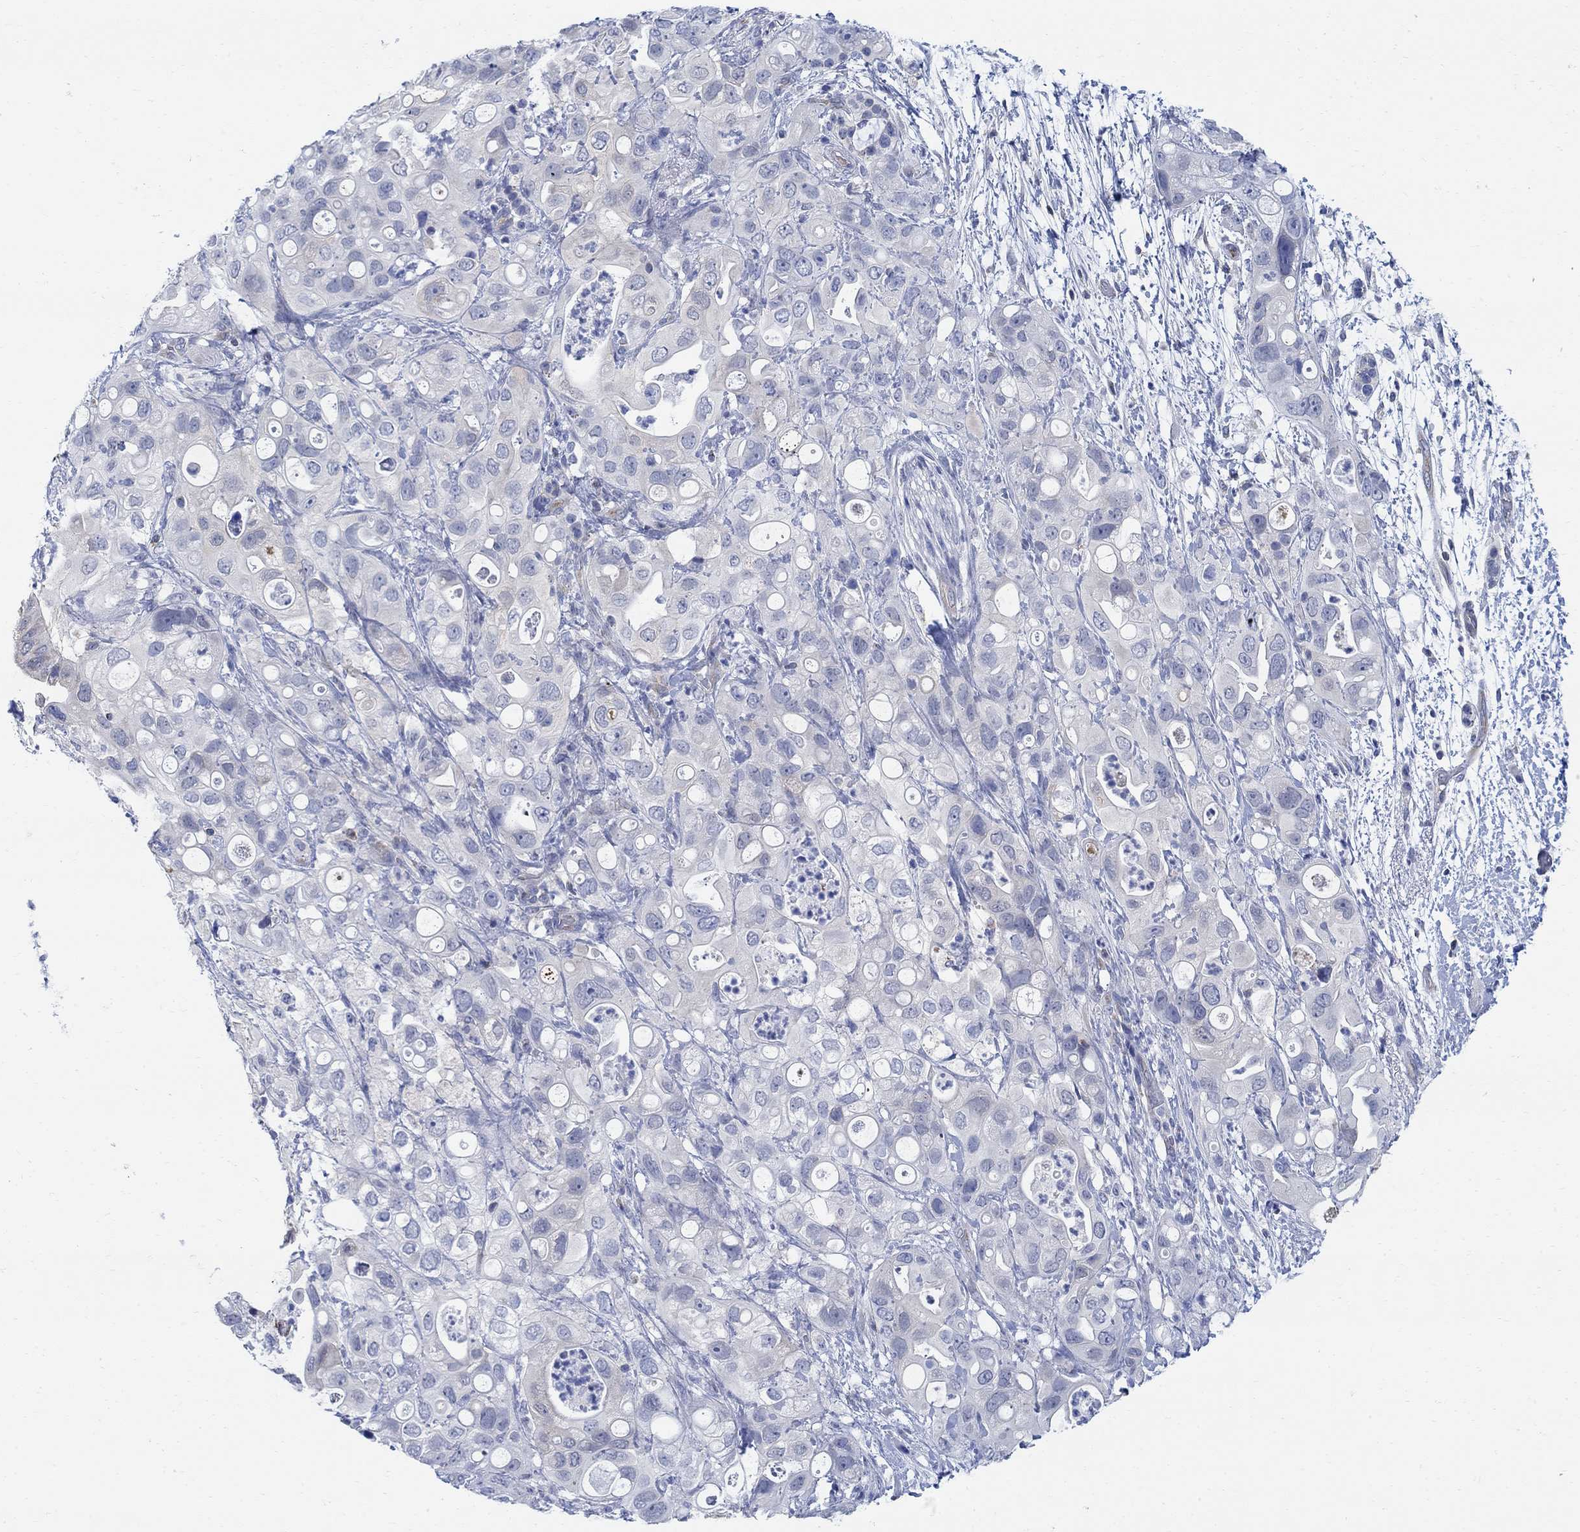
{"staining": {"intensity": "negative", "quantity": "none", "location": "none"}, "tissue": "pancreatic cancer", "cell_type": "Tumor cells", "image_type": "cancer", "snomed": [{"axis": "morphology", "description": "Adenocarcinoma, NOS"}, {"axis": "topography", "description": "Pancreas"}], "caption": "High magnification brightfield microscopy of pancreatic cancer (adenocarcinoma) stained with DAB (brown) and counterstained with hematoxylin (blue): tumor cells show no significant expression. Nuclei are stained in blue.", "gene": "PHF21B", "patient": {"sex": "female", "age": 72}}